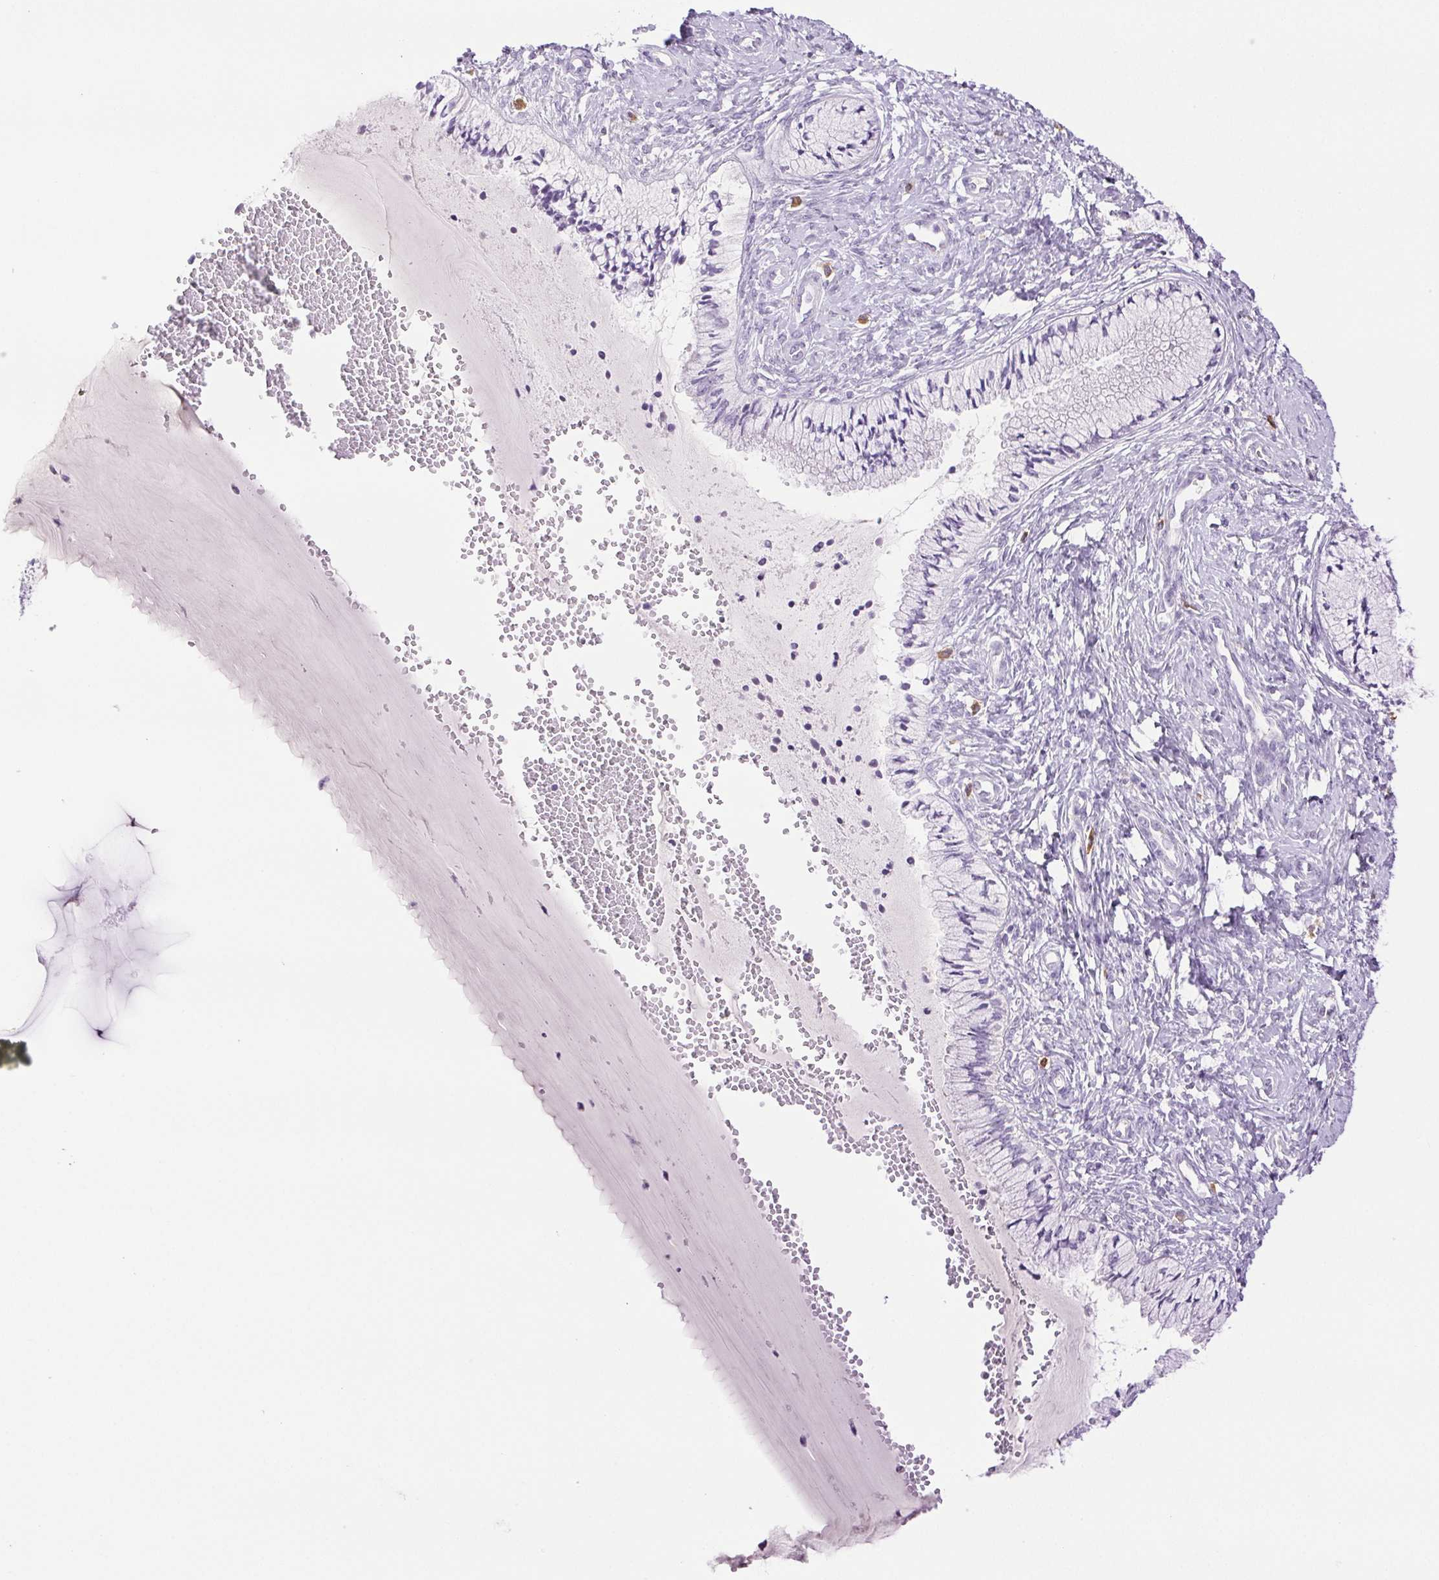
{"staining": {"intensity": "negative", "quantity": "none", "location": "none"}, "tissue": "cervix", "cell_type": "Glandular cells", "image_type": "normal", "snomed": [{"axis": "morphology", "description": "Normal tissue, NOS"}, {"axis": "topography", "description": "Cervix"}], "caption": "A high-resolution image shows IHC staining of unremarkable cervix, which reveals no significant positivity in glandular cells.", "gene": "PAPPA2", "patient": {"sex": "female", "age": 37}}